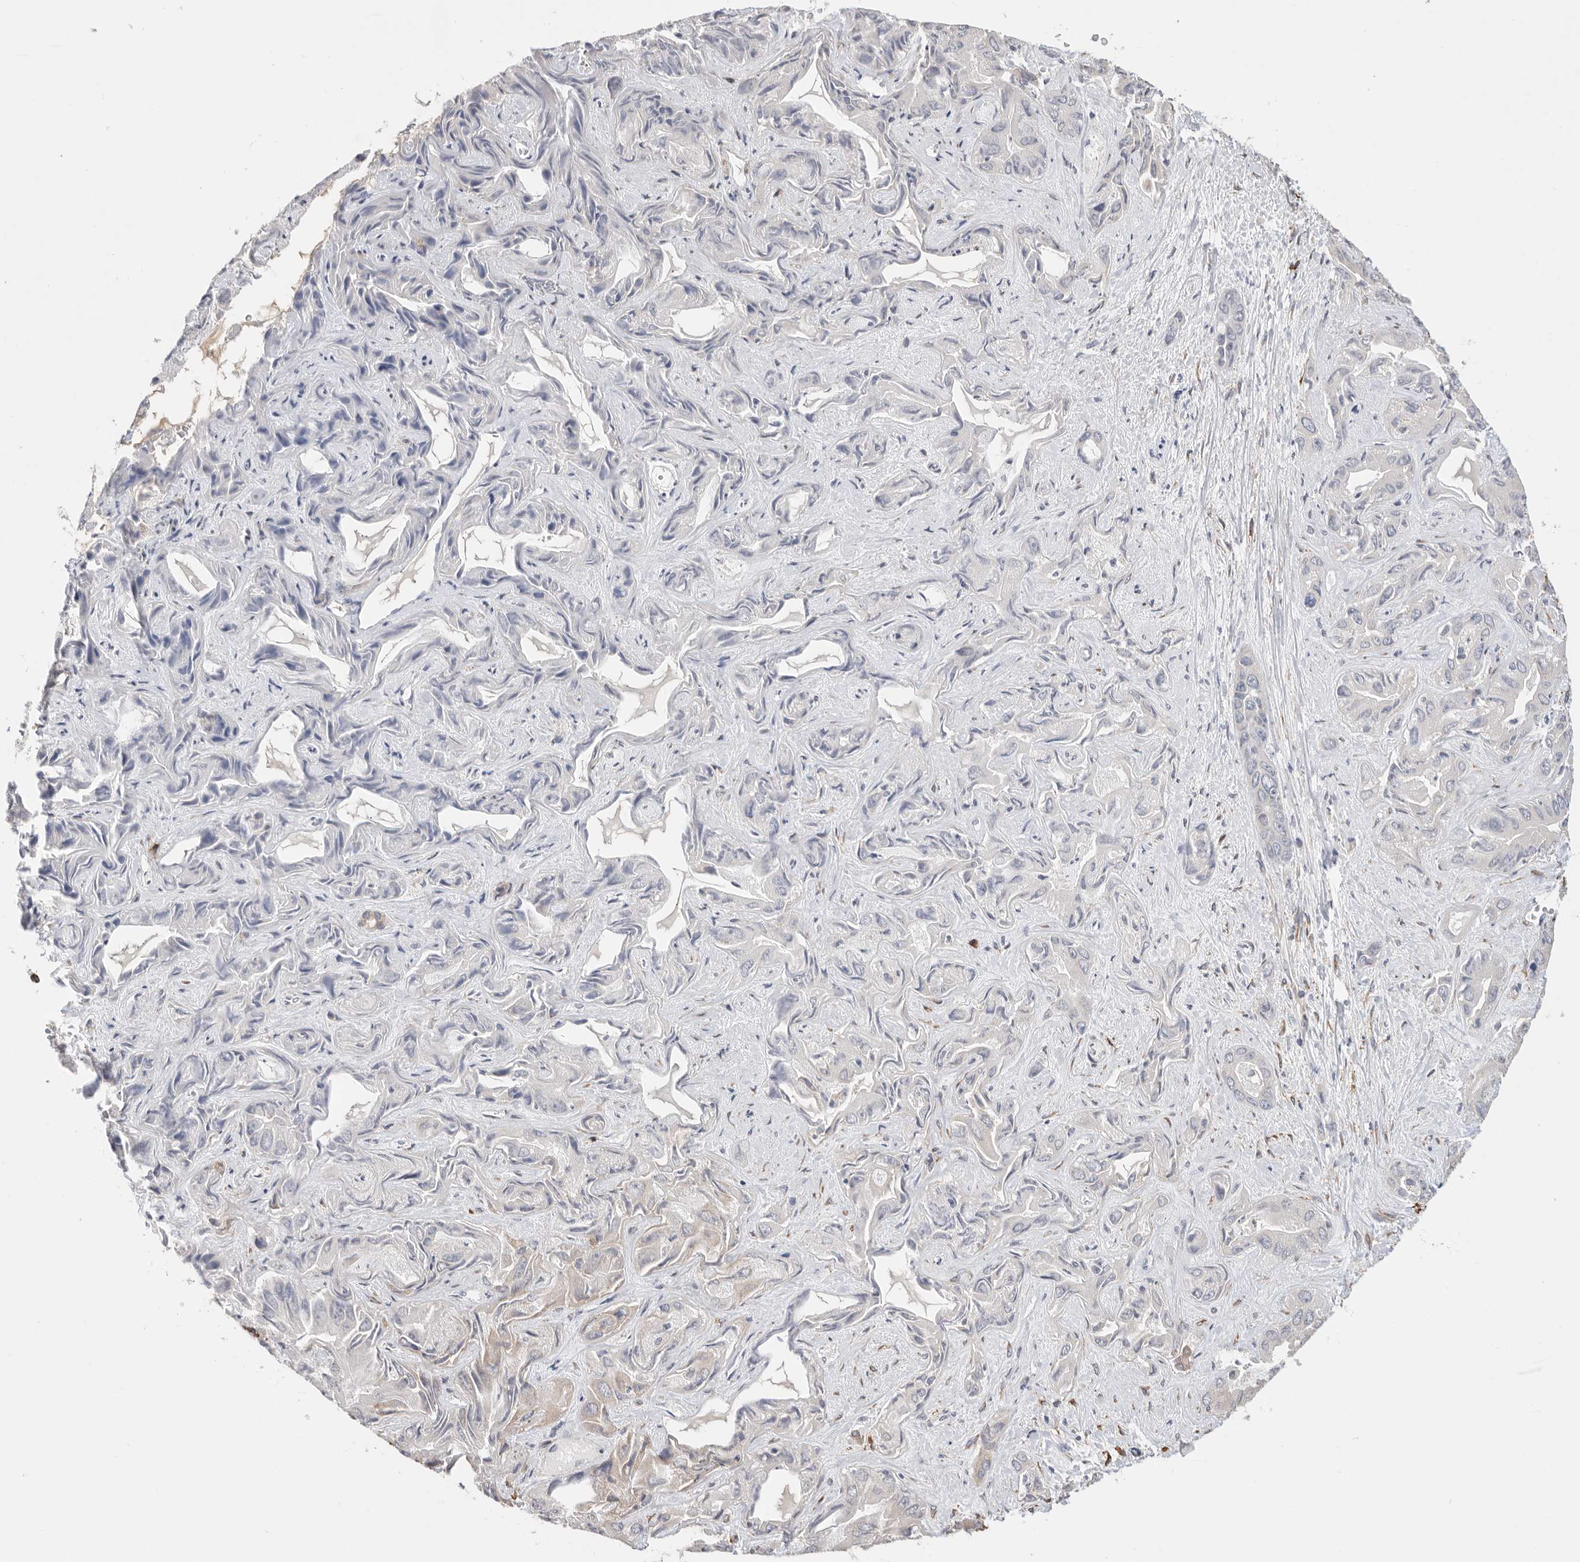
{"staining": {"intensity": "negative", "quantity": "none", "location": "none"}, "tissue": "liver cancer", "cell_type": "Tumor cells", "image_type": "cancer", "snomed": [{"axis": "morphology", "description": "Cholangiocarcinoma"}, {"axis": "topography", "description": "Liver"}], "caption": "An image of human liver cholangiocarcinoma is negative for staining in tumor cells.", "gene": "BLOC1S5", "patient": {"sex": "female", "age": 52}}